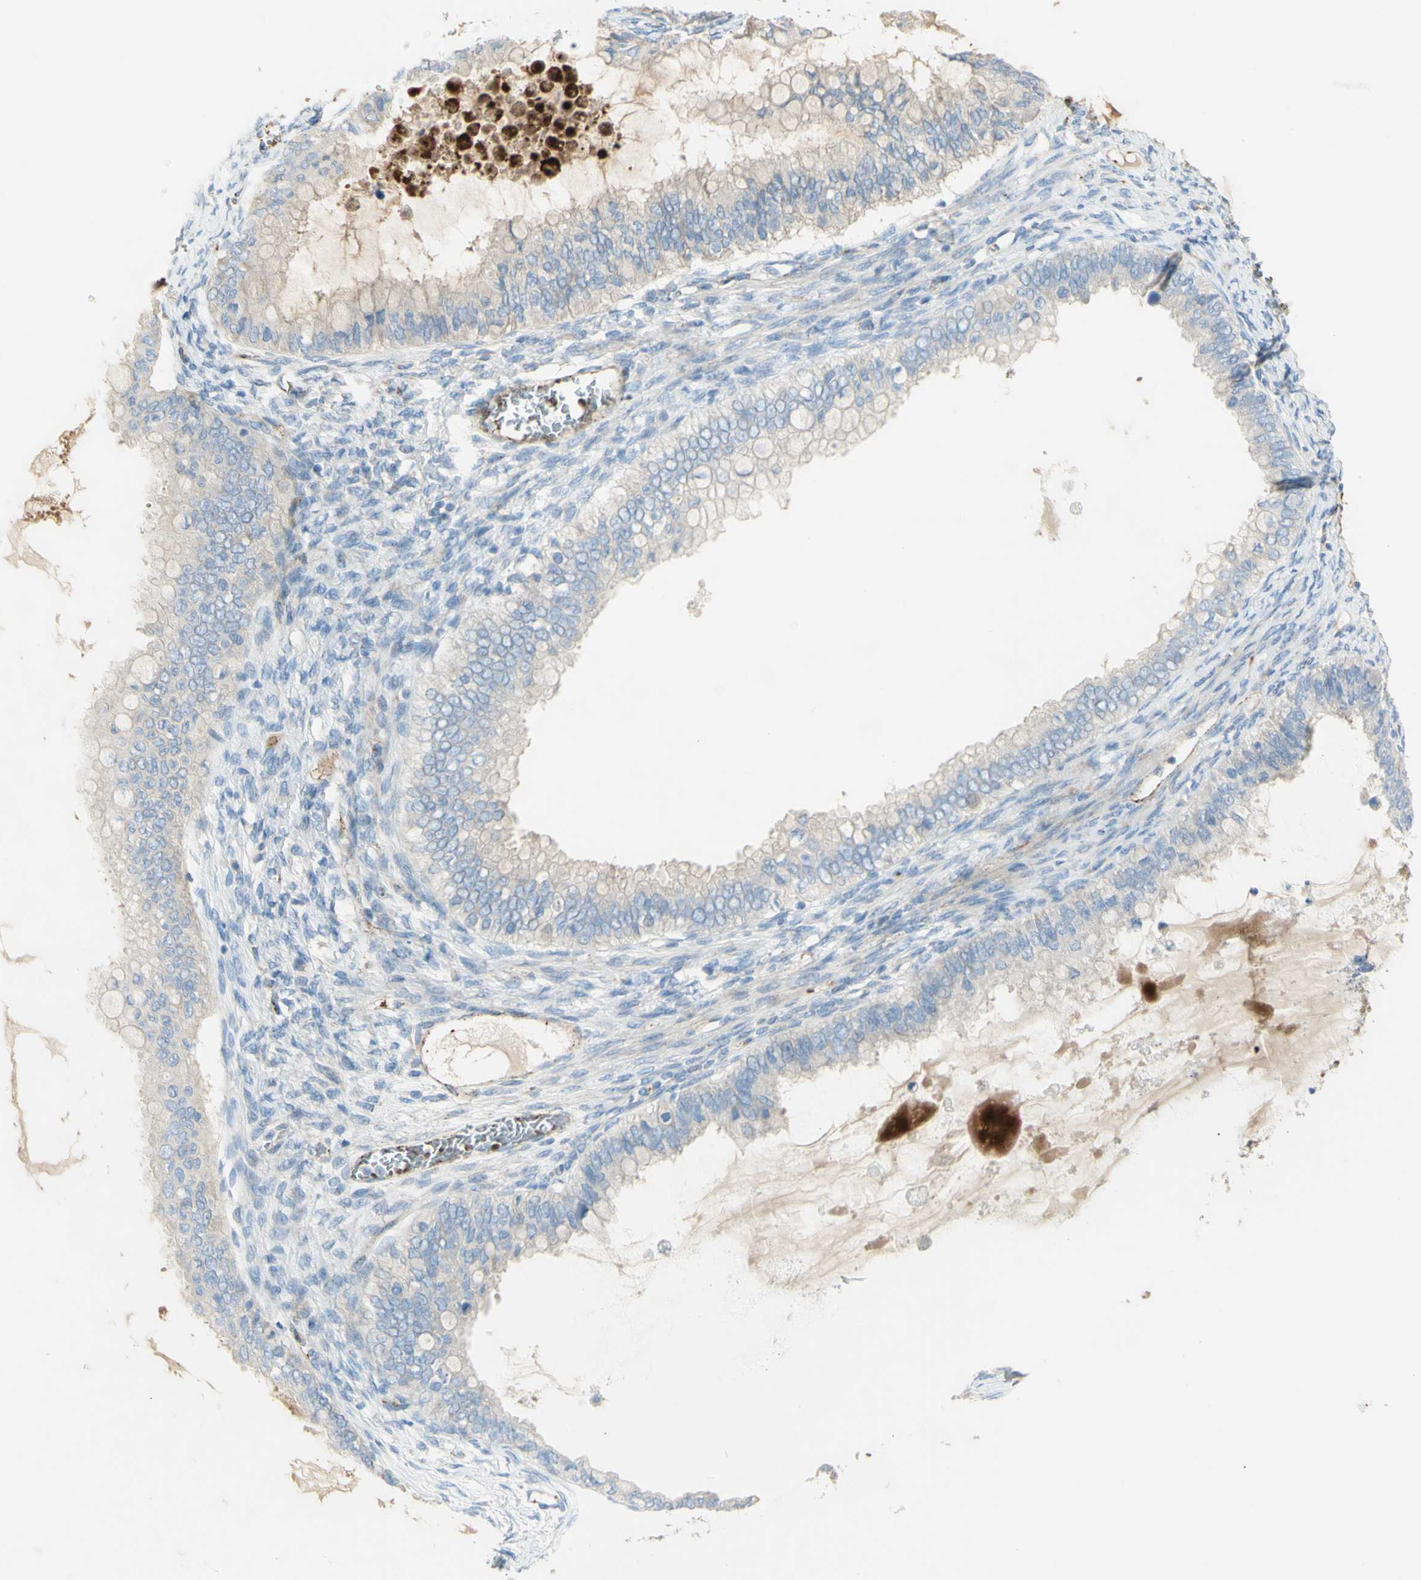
{"staining": {"intensity": "weak", "quantity": "<25%", "location": "cytoplasmic/membranous"}, "tissue": "ovarian cancer", "cell_type": "Tumor cells", "image_type": "cancer", "snomed": [{"axis": "morphology", "description": "Cystadenocarcinoma, mucinous, NOS"}, {"axis": "topography", "description": "Ovary"}], "caption": "Immunohistochemistry (IHC) histopathology image of neoplastic tissue: human ovarian cancer stained with DAB (3,3'-diaminobenzidine) reveals no significant protein staining in tumor cells.", "gene": "GAN", "patient": {"sex": "female", "age": 80}}